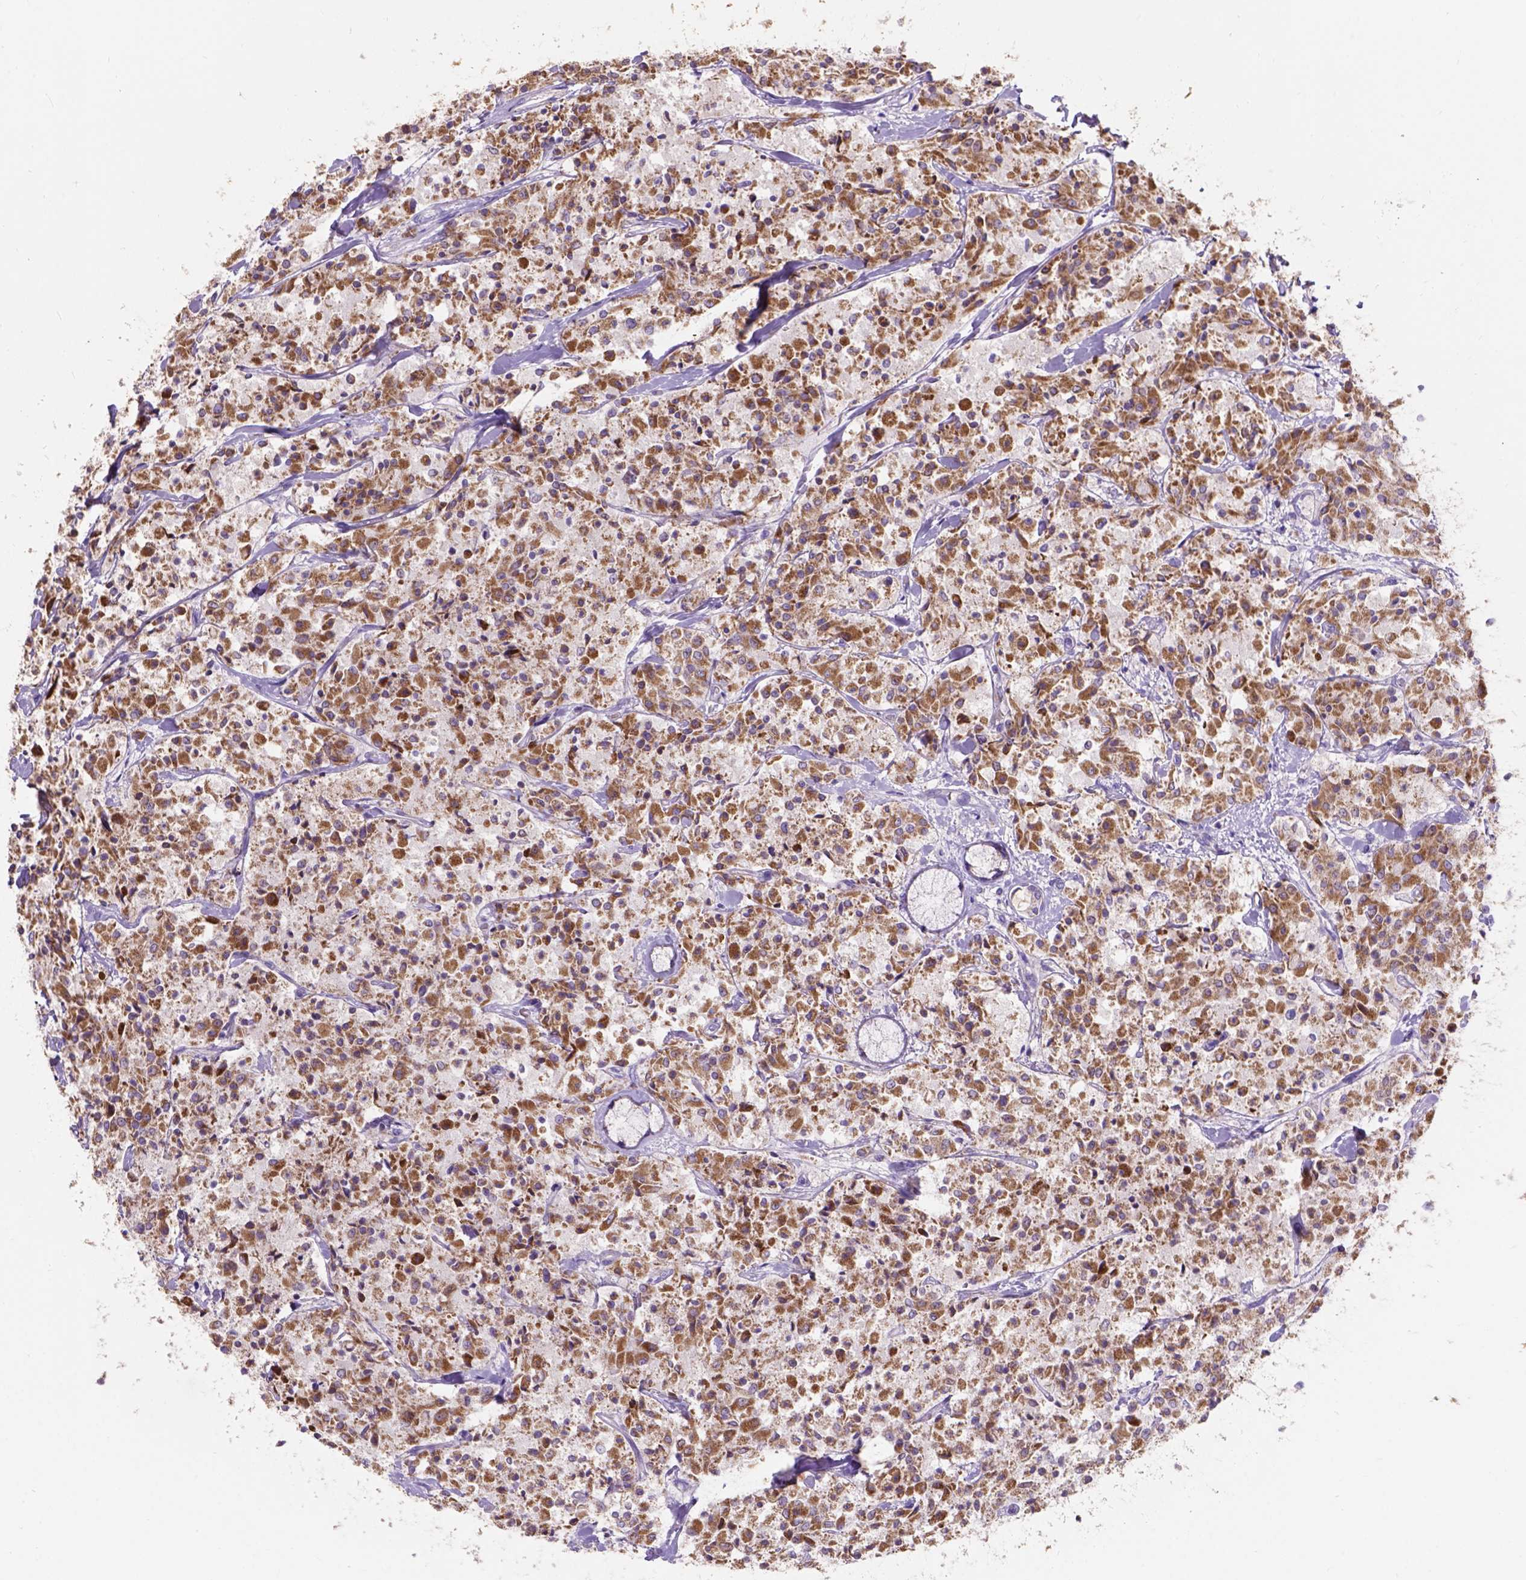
{"staining": {"intensity": "moderate", "quantity": "25%-75%", "location": "cytoplasmic/membranous"}, "tissue": "carcinoid", "cell_type": "Tumor cells", "image_type": "cancer", "snomed": [{"axis": "morphology", "description": "Carcinoid, malignant, NOS"}, {"axis": "topography", "description": "Lung"}], "caption": "An IHC histopathology image of neoplastic tissue is shown. Protein staining in brown shows moderate cytoplasmic/membranous positivity in carcinoid (malignant) within tumor cells.", "gene": "L2HGDH", "patient": {"sex": "male", "age": 71}}